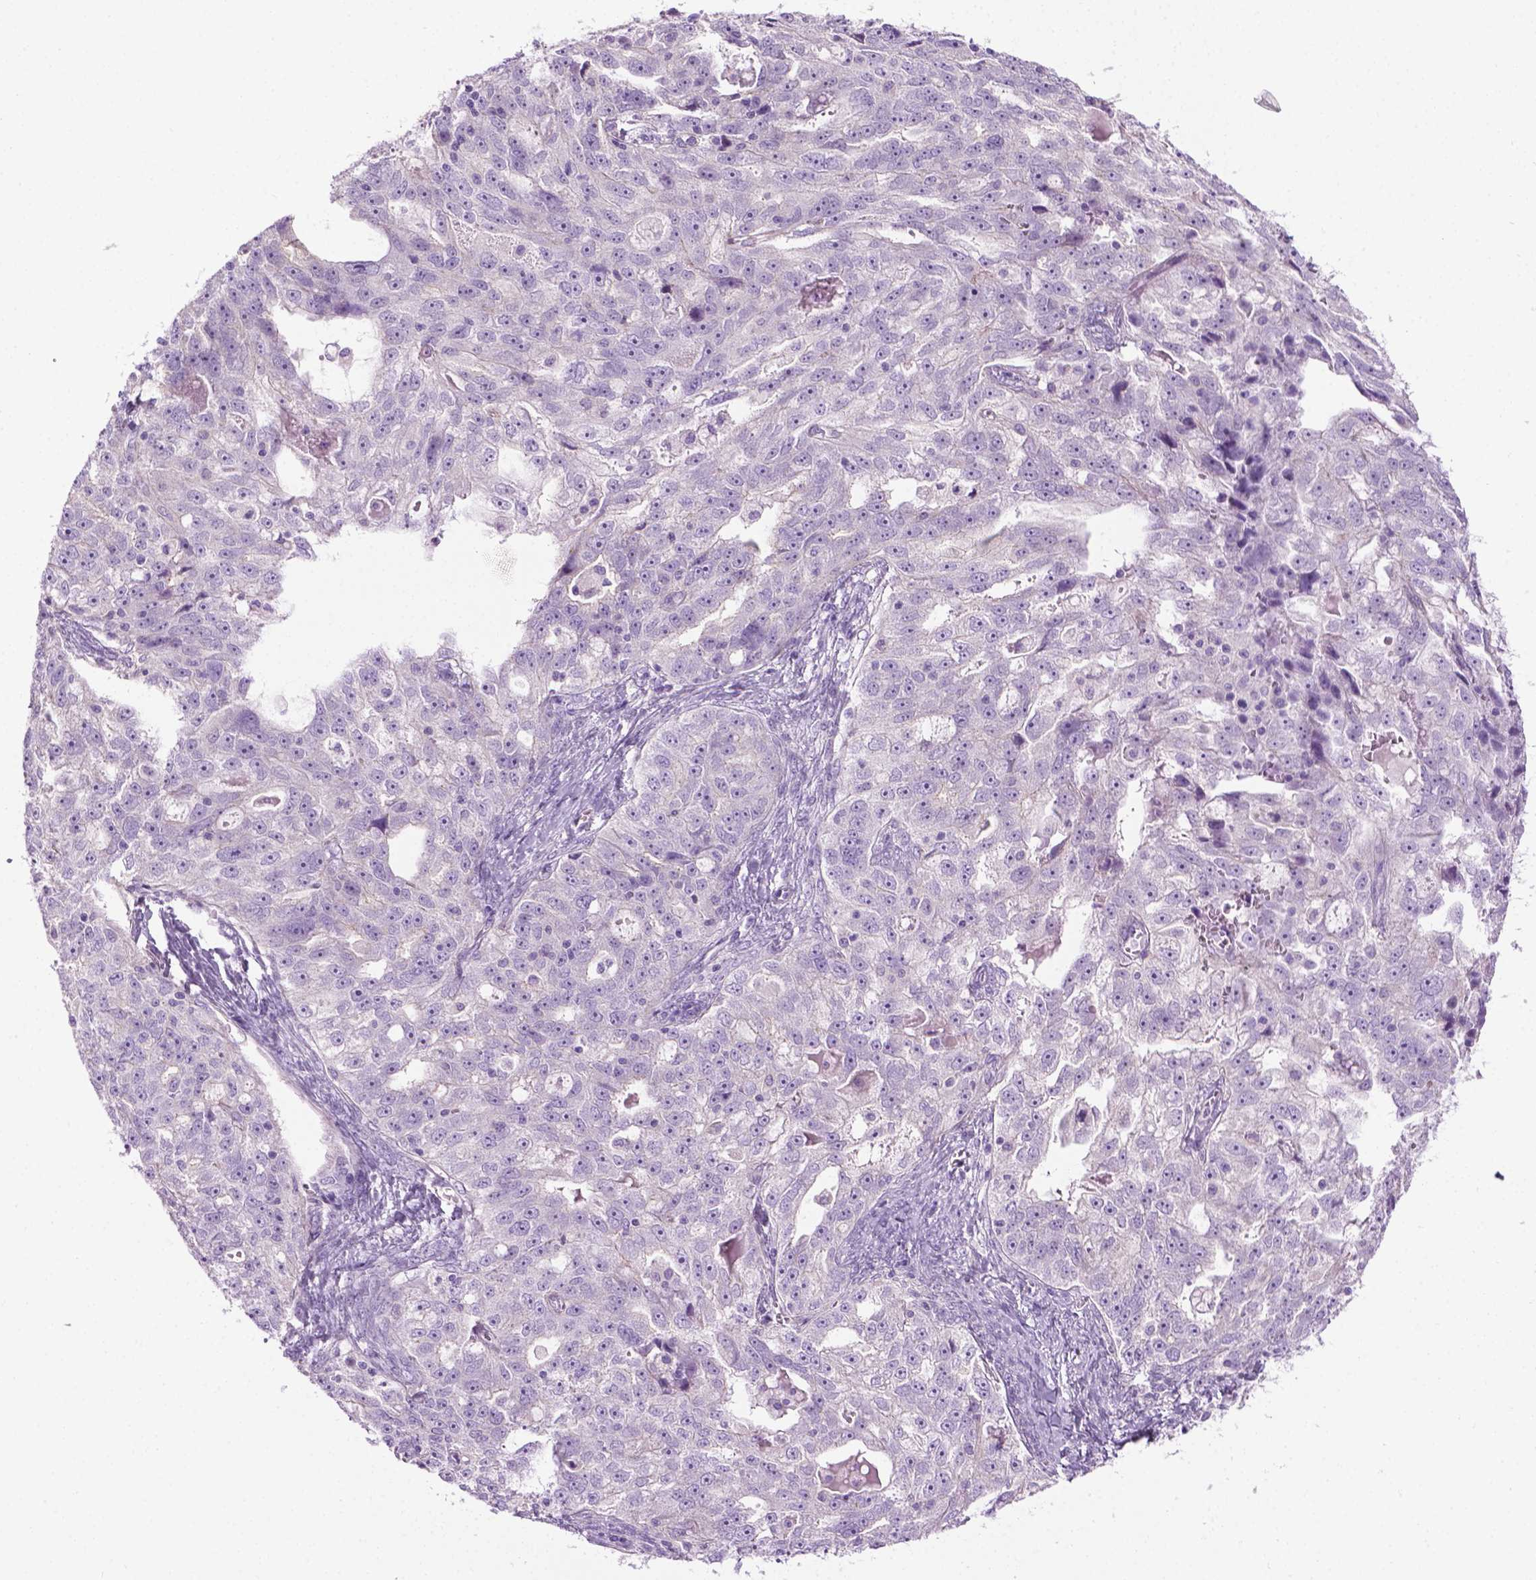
{"staining": {"intensity": "negative", "quantity": "none", "location": "none"}, "tissue": "ovarian cancer", "cell_type": "Tumor cells", "image_type": "cancer", "snomed": [{"axis": "morphology", "description": "Cystadenocarcinoma, serous, NOS"}, {"axis": "topography", "description": "Ovary"}], "caption": "Tumor cells show no significant protein expression in ovarian cancer. (Stains: DAB (3,3'-diaminobenzidine) immunohistochemistry (IHC) with hematoxylin counter stain, Microscopy: brightfield microscopy at high magnification).", "gene": "SPECC1L", "patient": {"sex": "female", "age": 51}}